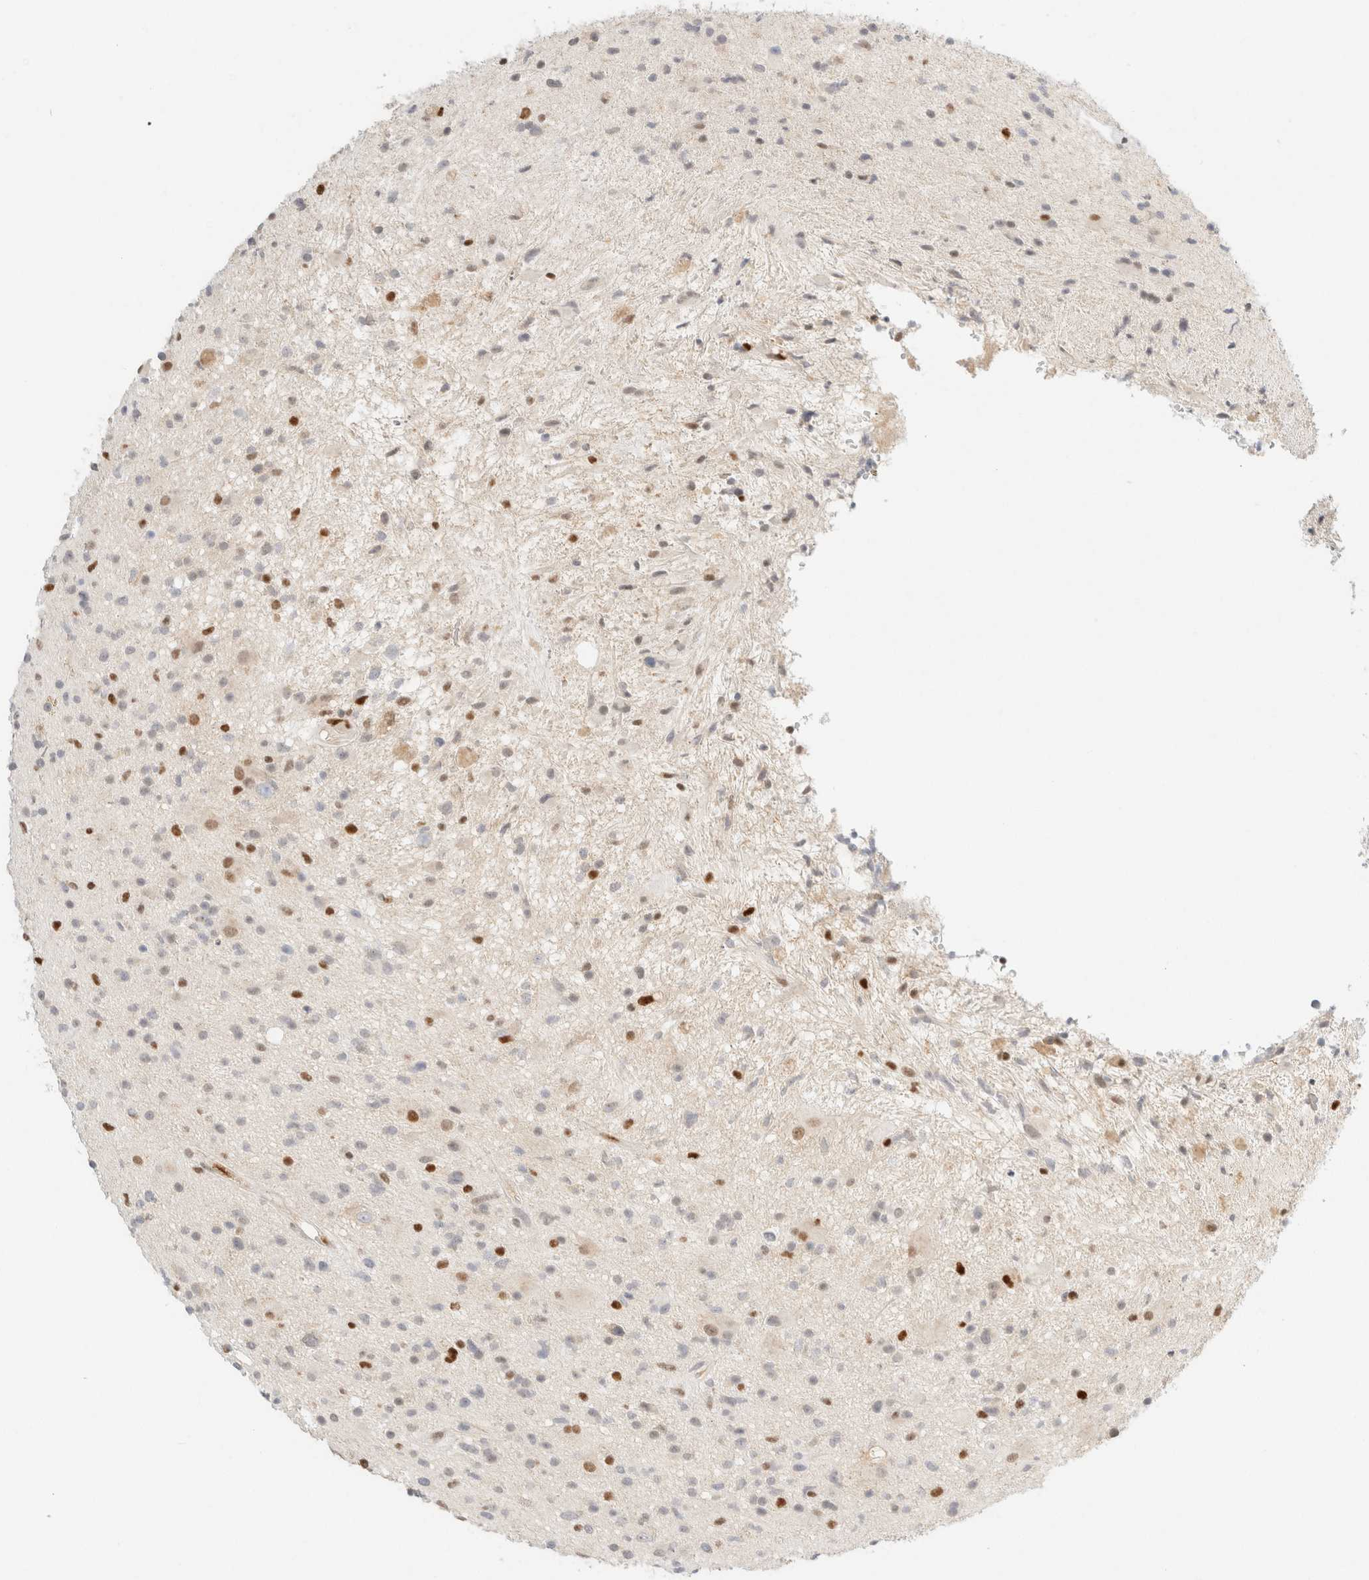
{"staining": {"intensity": "negative", "quantity": "none", "location": "none"}, "tissue": "glioma", "cell_type": "Tumor cells", "image_type": "cancer", "snomed": [{"axis": "morphology", "description": "Glioma, malignant, High grade"}, {"axis": "topography", "description": "Brain"}], "caption": "Immunohistochemistry (IHC) image of neoplastic tissue: human glioma stained with DAB exhibits no significant protein expression in tumor cells.", "gene": "DDB2", "patient": {"sex": "male", "age": 33}}